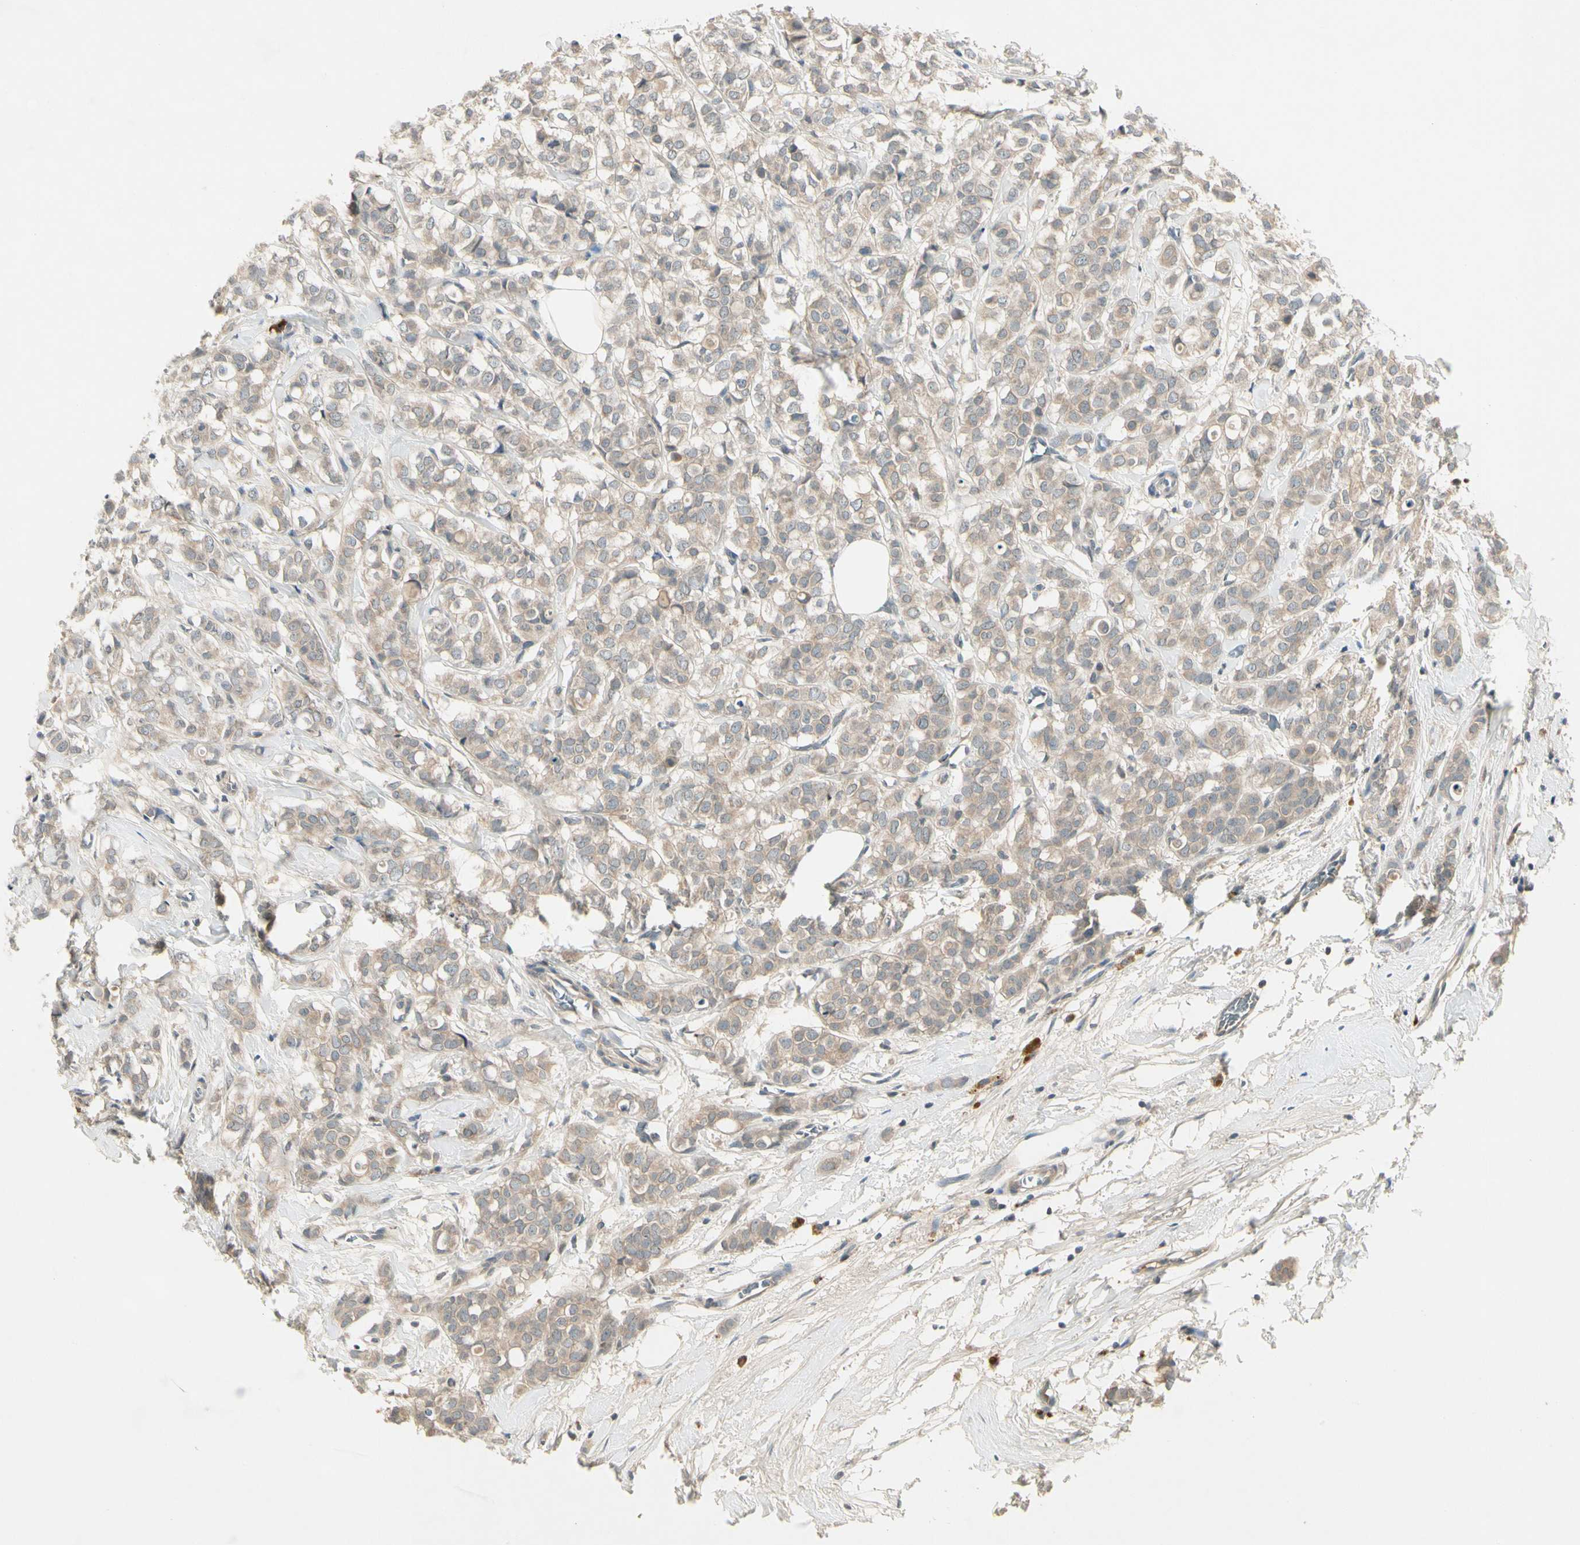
{"staining": {"intensity": "weak", "quantity": ">75%", "location": "cytoplasmic/membranous"}, "tissue": "breast cancer", "cell_type": "Tumor cells", "image_type": "cancer", "snomed": [{"axis": "morphology", "description": "Lobular carcinoma"}, {"axis": "topography", "description": "Breast"}], "caption": "Immunohistochemical staining of human breast cancer (lobular carcinoma) shows weak cytoplasmic/membranous protein expression in about >75% of tumor cells. (Stains: DAB (3,3'-diaminobenzidine) in brown, nuclei in blue, Microscopy: brightfield microscopy at high magnification).", "gene": "CCL4", "patient": {"sex": "female", "age": 60}}